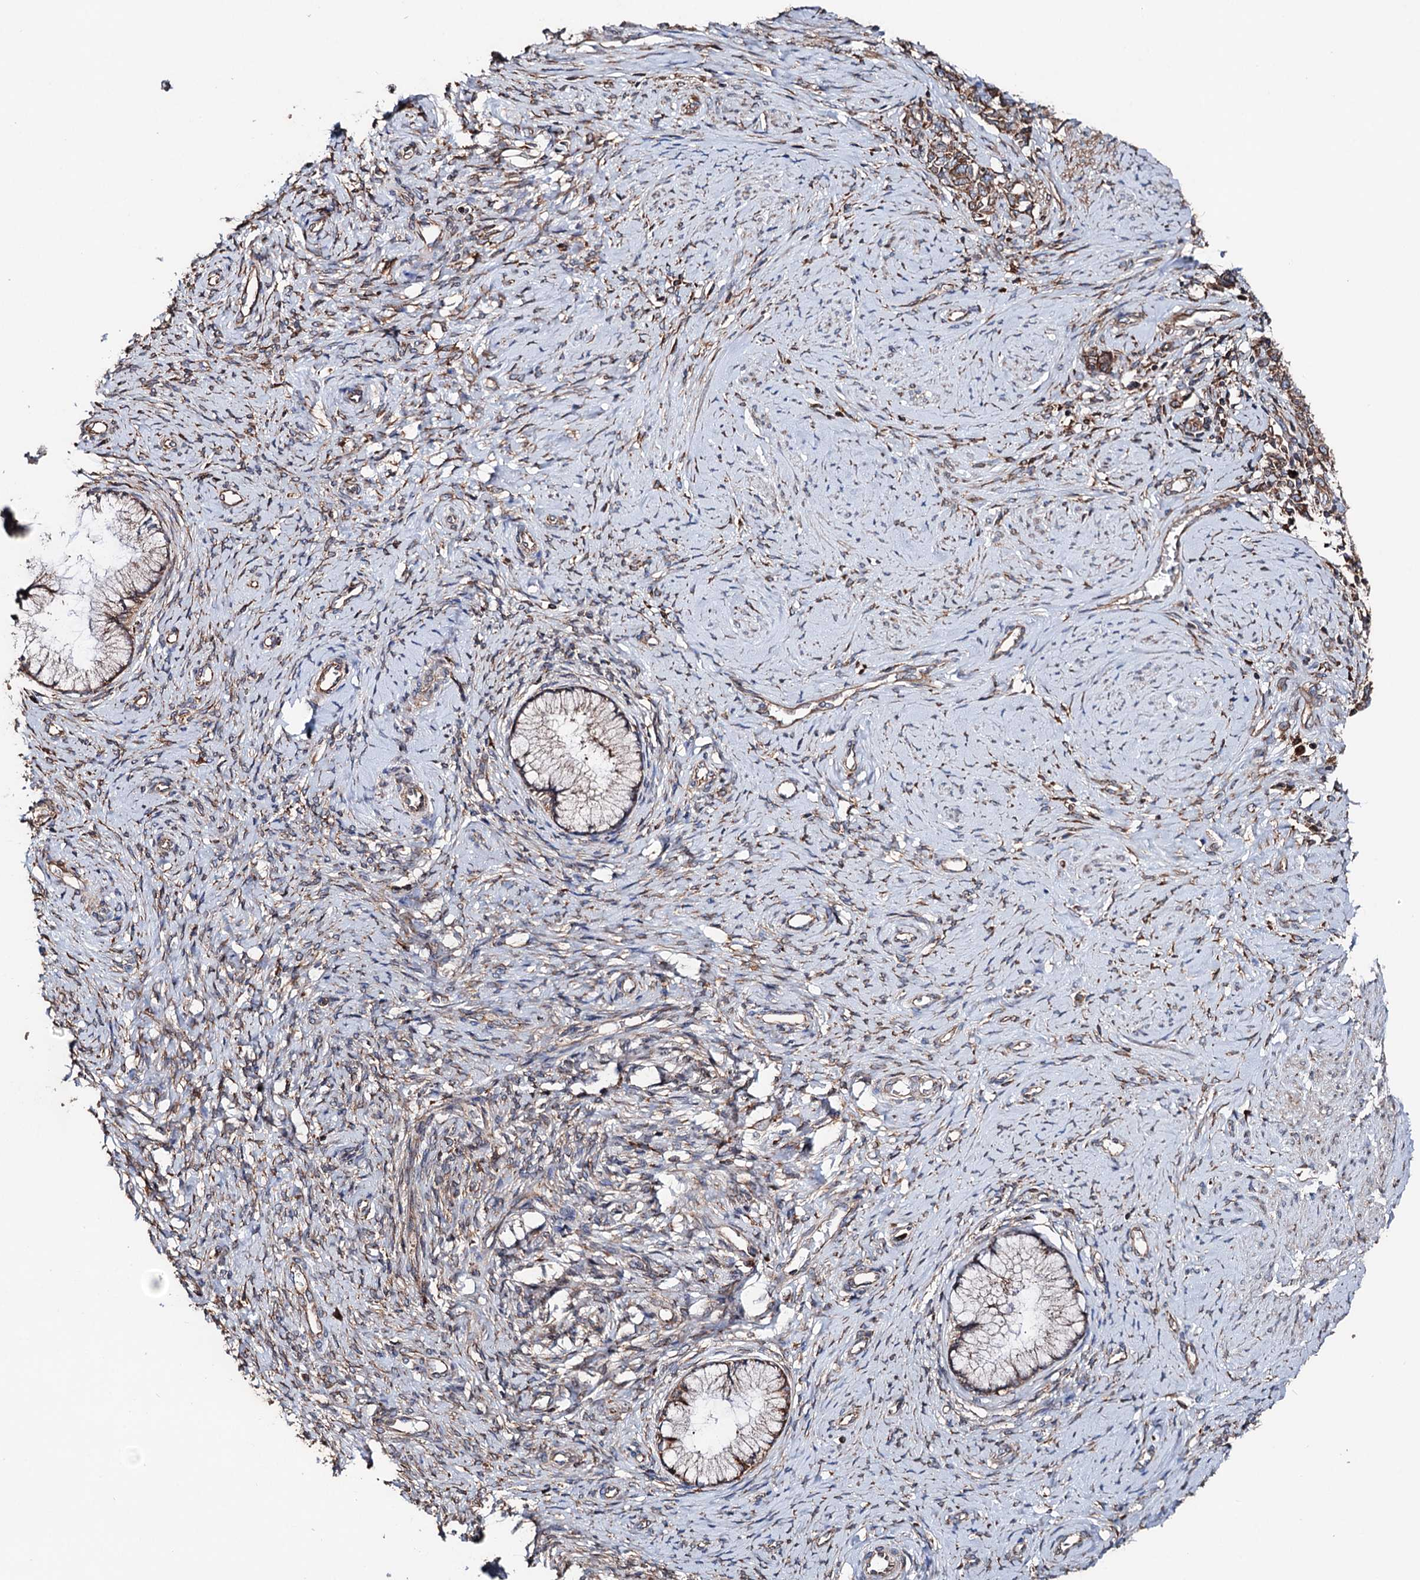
{"staining": {"intensity": "moderate", "quantity": ">75%", "location": "cytoplasmic/membranous"}, "tissue": "cervical cancer", "cell_type": "Tumor cells", "image_type": "cancer", "snomed": [{"axis": "morphology", "description": "Squamous cell carcinoma, NOS"}, {"axis": "topography", "description": "Cervix"}], "caption": "The histopathology image displays immunohistochemical staining of squamous cell carcinoma (cervical). There is moderate cytoplasmic/membranous expression is present in approximately >75% of tumor cells.", "gene": "ERP29", "patient": {"sex": "female", "age": 63}}